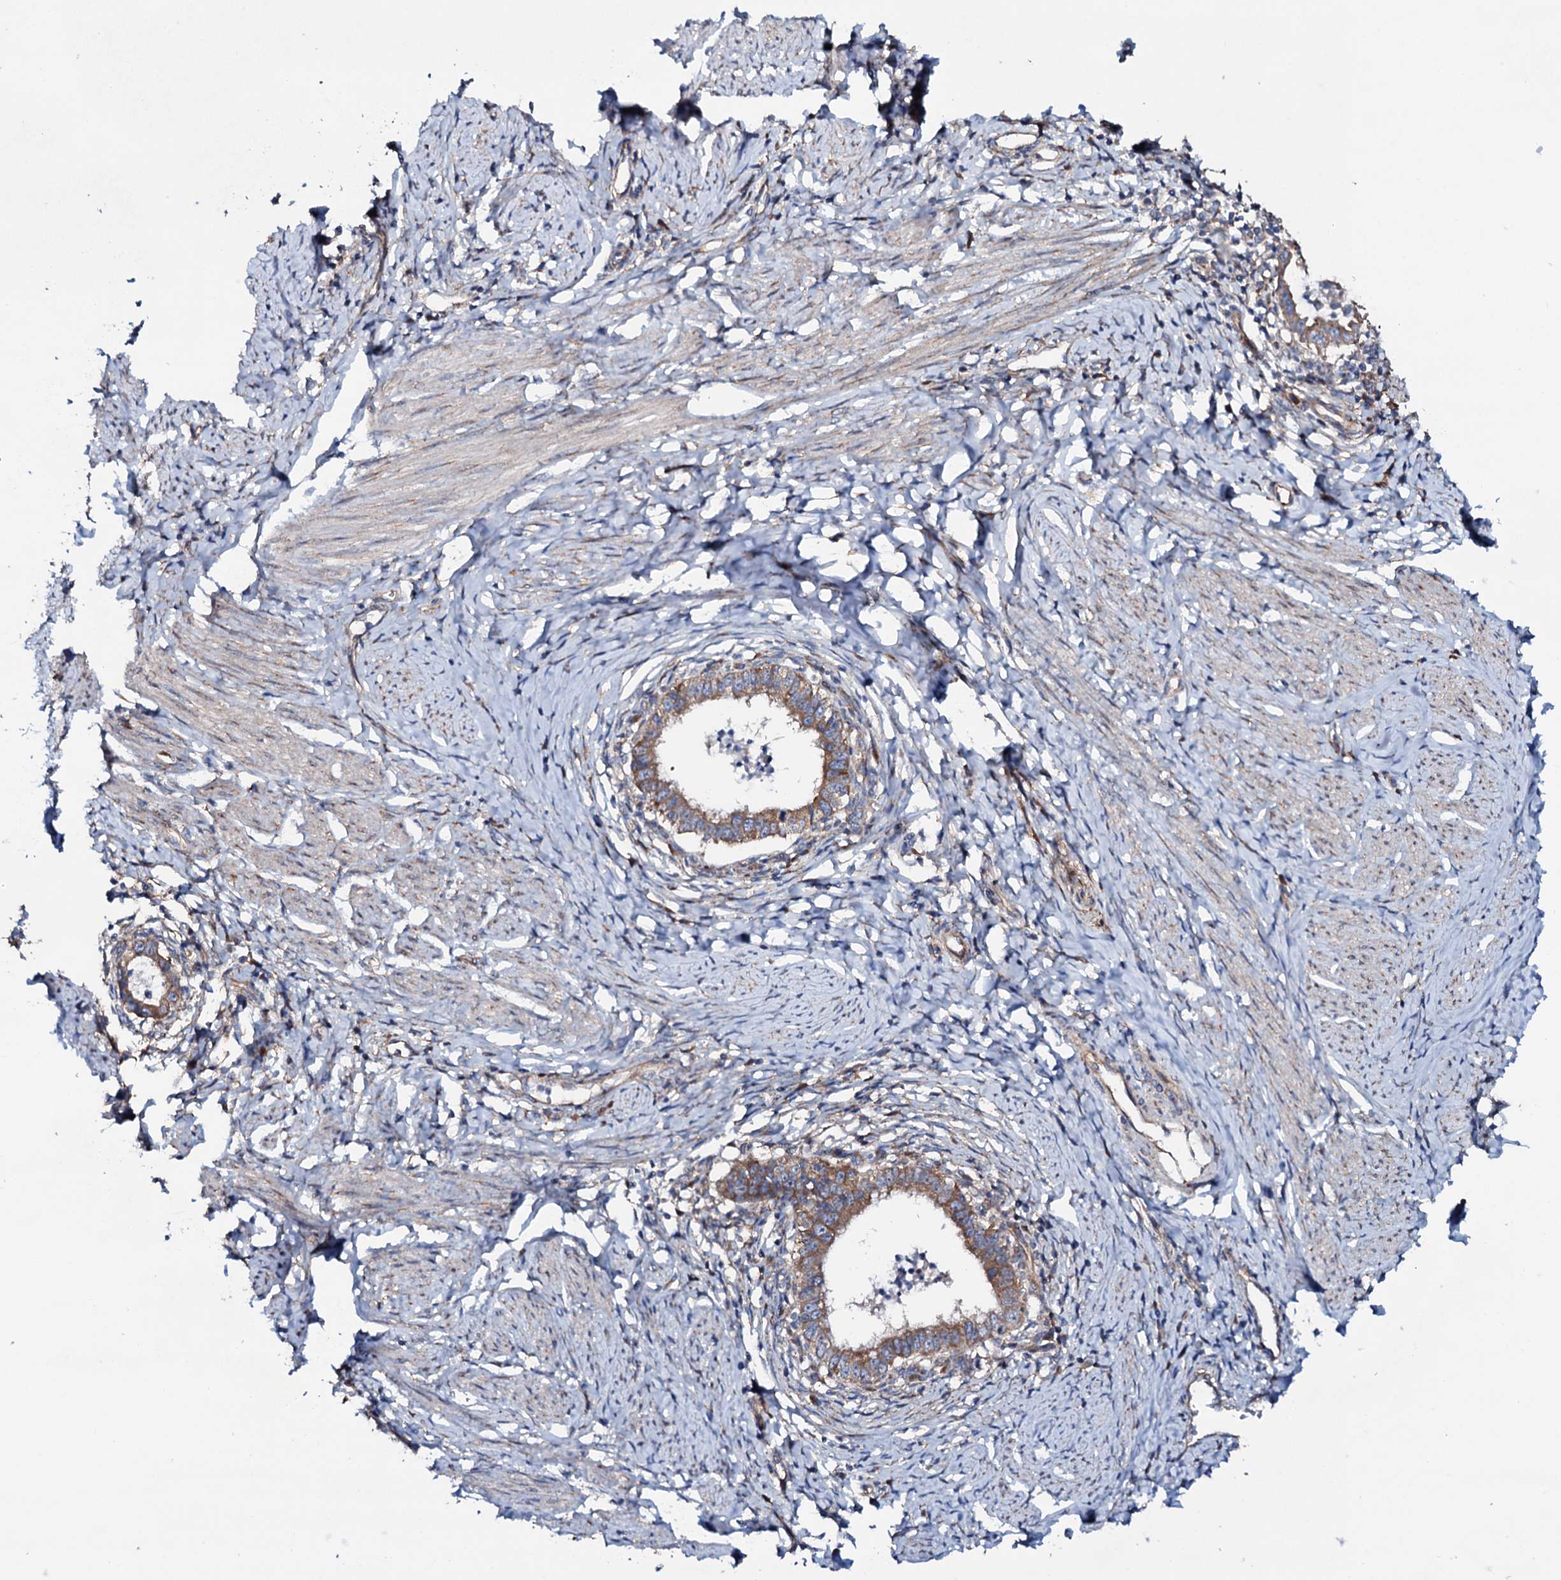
{"staining": {"intensity": "moderate", "quantity": ">75%", "location": "cytoplasmic/membranous"}, "tissue": "cervical cancer", "cell_type": "Tumor cells", "image_type": "cancer", "snomed": [{"axis": "morphology", "description": "Adenocarcinoma, NOS"}, {"axis": "topography", "description": "Cervix"}], "caption": "Cervical cancer stained for a protein (brown) displays moderate cytoplasmic/membranous positive expression in about >75% of tumor cells.", "gene": "STARD13", "patient": {"sex": "female", "age": 36}}